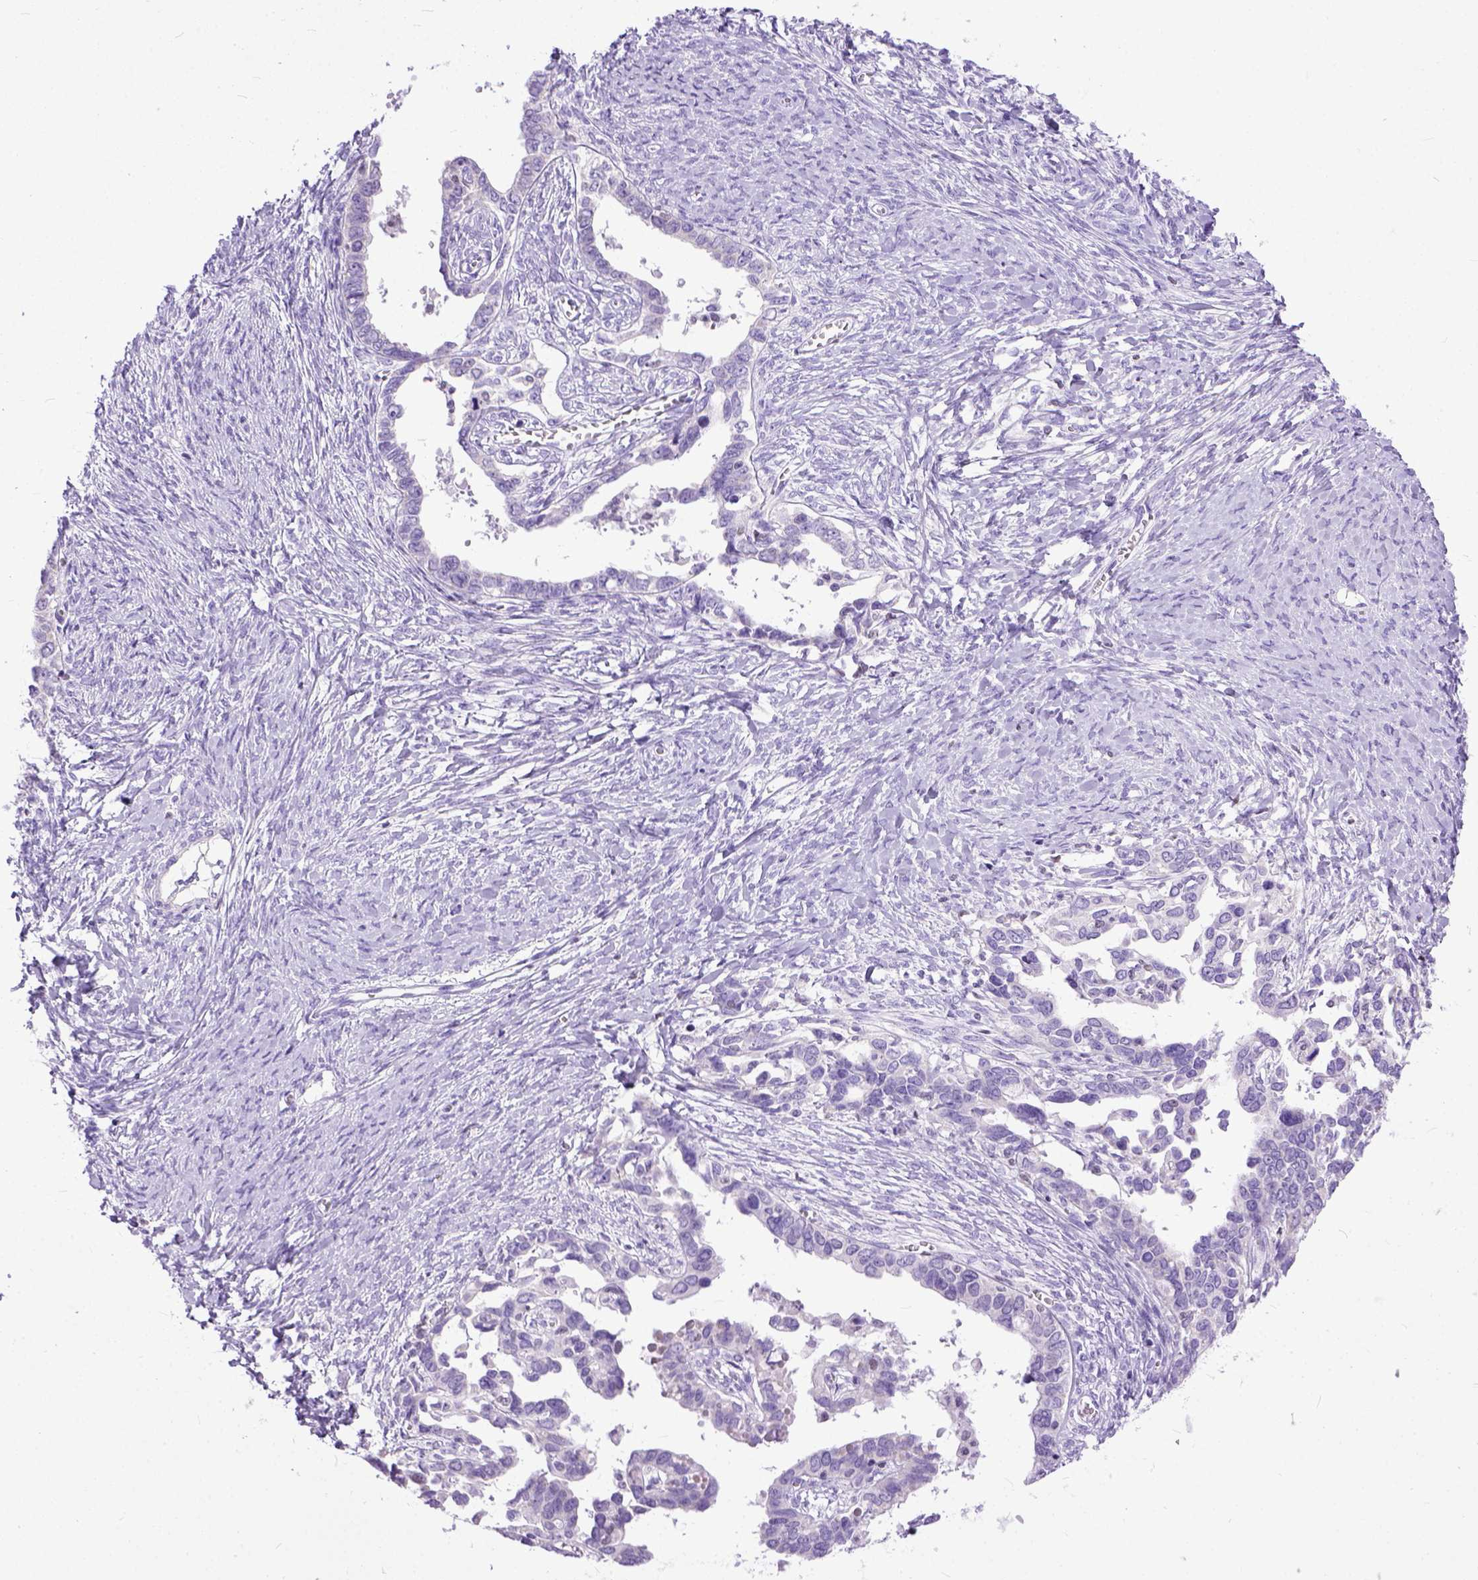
{"staining": {"intensity": "negative", "quantity": "none", "location": "none"}, "tissue": "ovarian cancer", "cell_type": "Tumor cells", "image_type": "cancer", "snomed": [{"axis": "morphology", "description": "Cystadenocarcinoma, serous, NOS"}, {"axis": "topography", "description": "Ovary"}], "caption": "Immunohistochemistry (IHC) of human ovarian serous cystadenocarcinoma reveals no positivity in tumor cells.", "gene": "CRB1", "patient": {"sex": "female", "age": 69}}